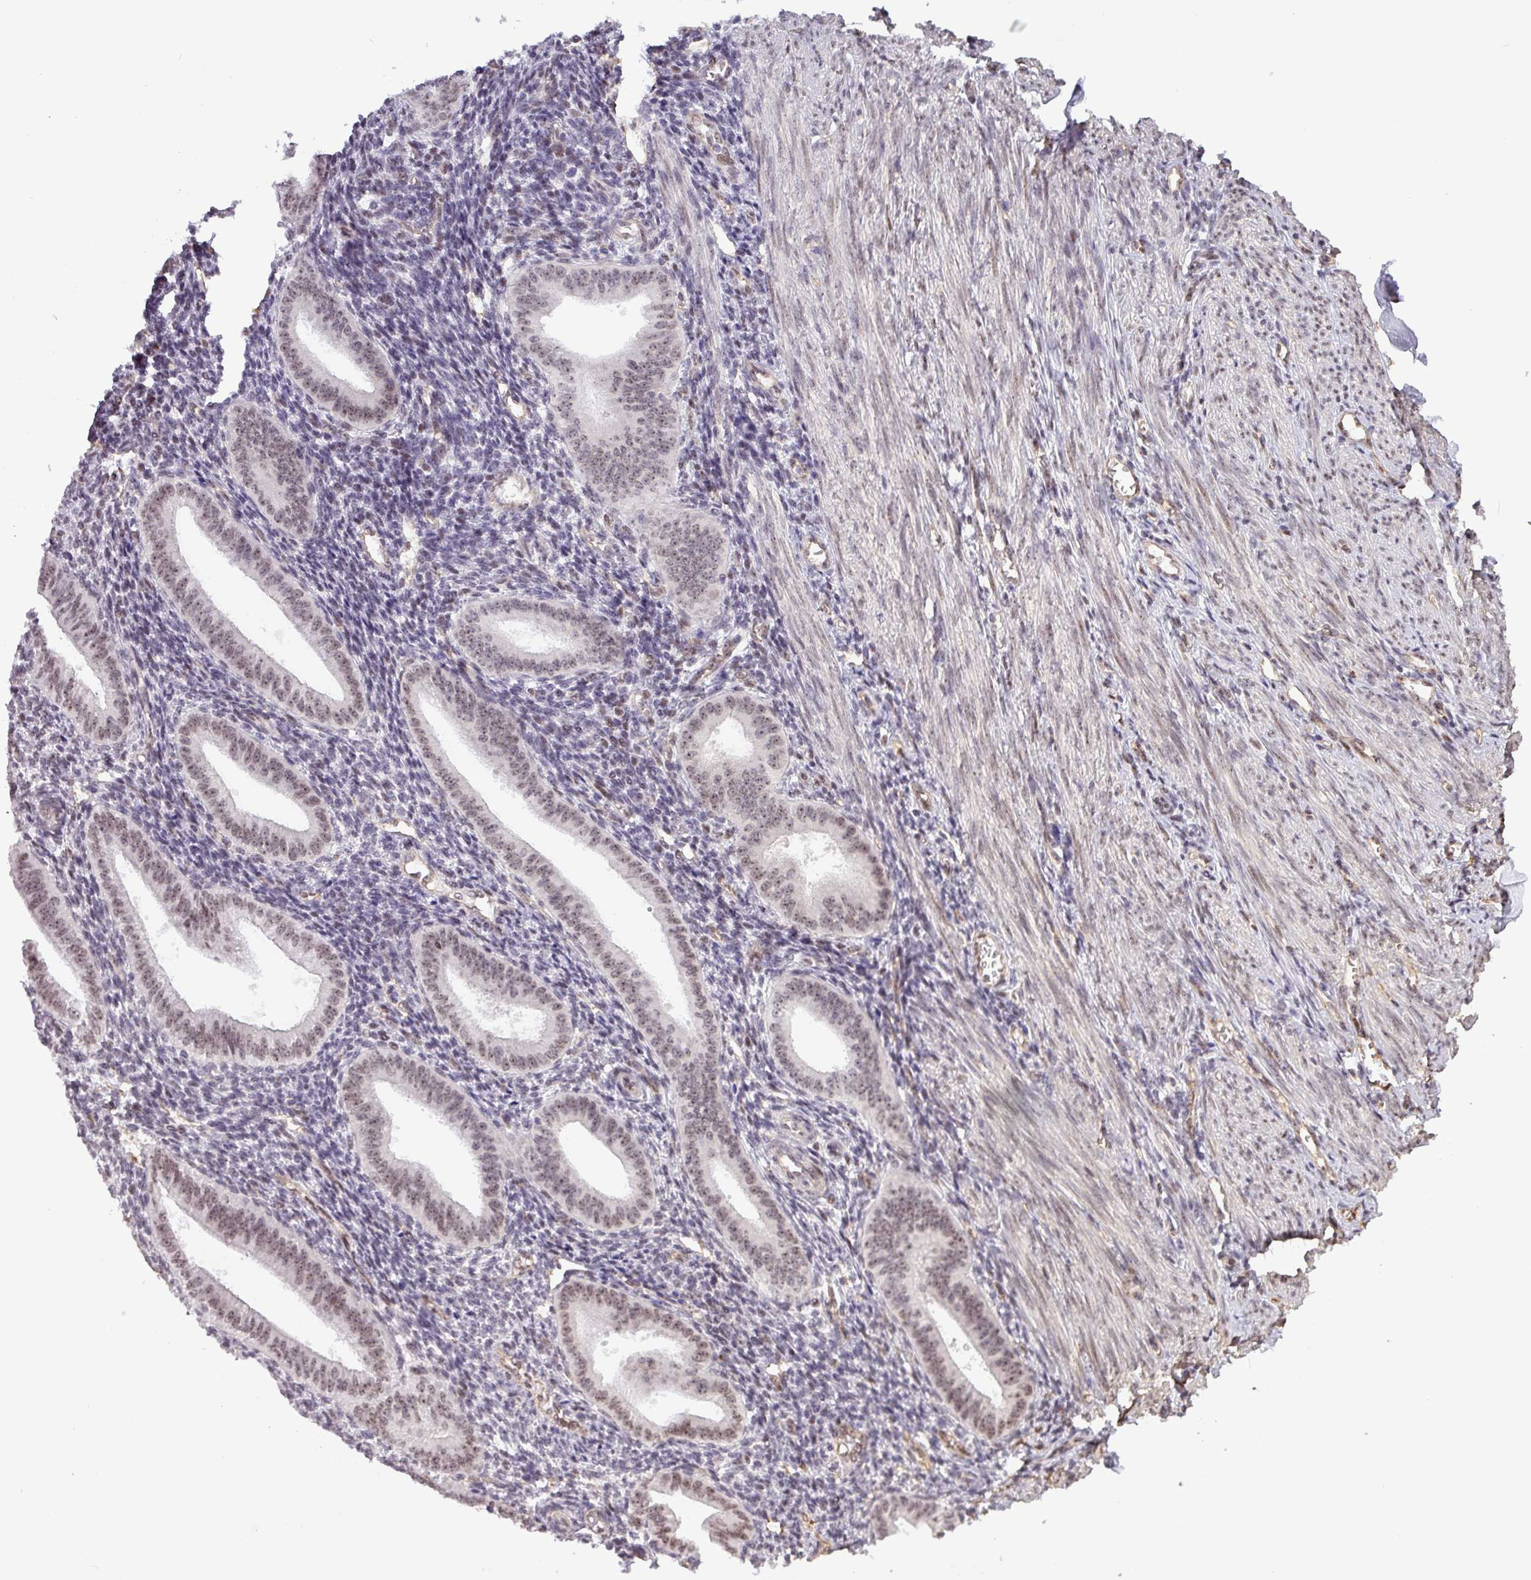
{"staining": {"intensity": "weak", "quantity": "<25%", "location": "nuclear"}, "tissue": "endometrium", "cell_type": "Cells in endometrial stroma", "image_type": "normal", "snomed": [{"axis": "morphology", "description": "Normal tissue, NOS"}, {"axis": "topography", "description": "Endometrium"}], "caption": "This histopathology image is of normal endometrium stained with immunohistochemistry to label a protein in brown with the nuclei are counter-stained blue. There is no expression in cells in endometrial stroma. Nuclei are stained in blue.", "gene": "RRN3", "patient": {"sex": "female", "age": 34}}